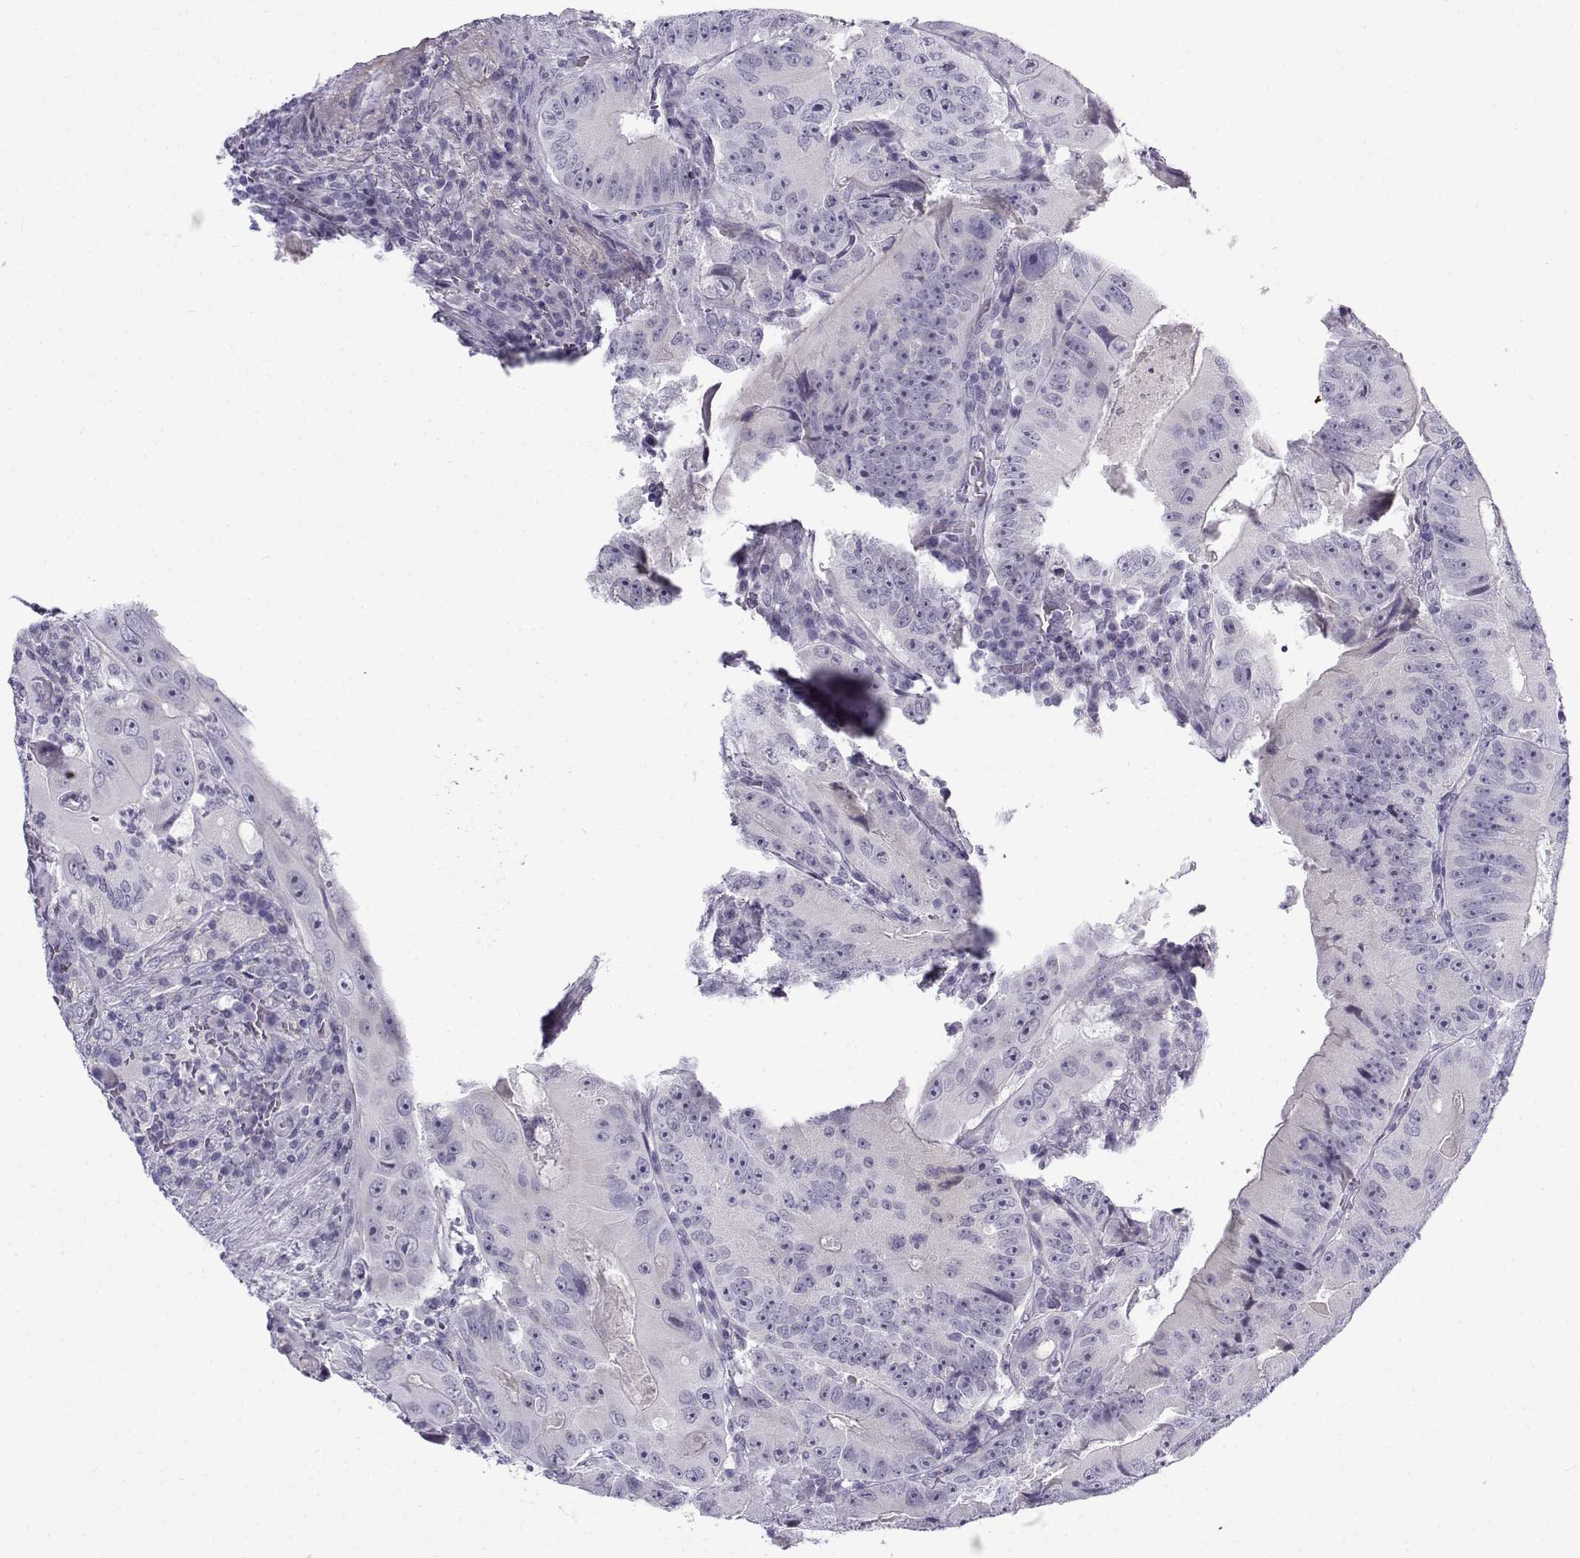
{"staining": {"intensity": "negative", "quantity": "none", "location": "none"}, "tissue": "colorectal cancer", "cell_type": "Tumor cells", "image_type": "cancer", "snomed": [{"axis": "morphology", "description": "Adenocarcinoma, NOS"}, {"axis": "topography", "description": "Colon"}], "caption": "A high-resolution image shows immunohistochemistry staining of adenocarcinoma (colorectal), which reveals no significant positivity in tumor cells.", "gene": "GTSF1L", "patient": {"sex": "female", "age": 86}}